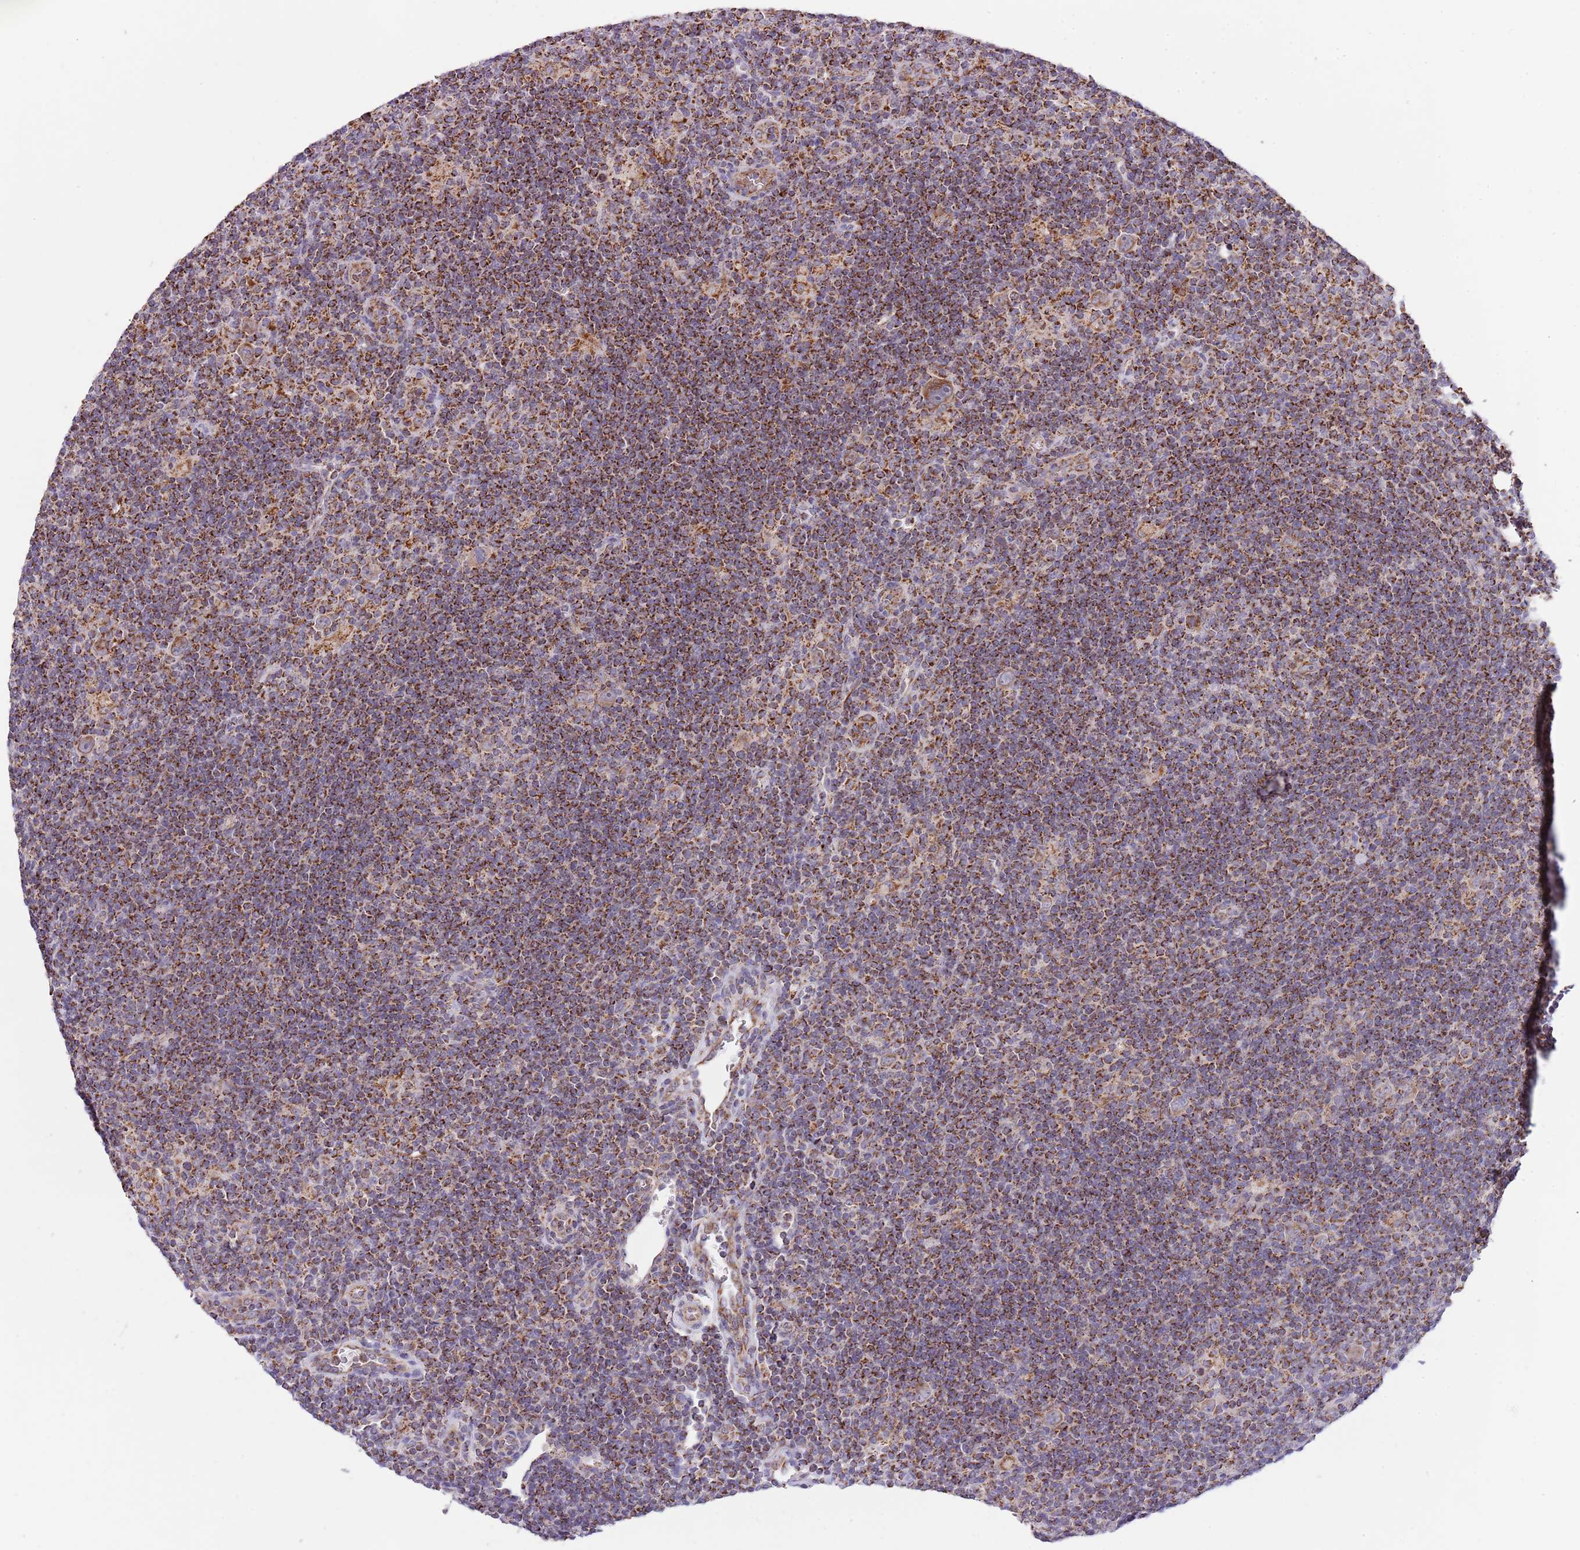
{"staining": {"intensity": "moderate", "quantity": "<25%", "location": "cytoplasmic/membranous"}, "tissue": "lymphoma", "cell_type": "Tumor cells", "image_type": "cancer", "snomed": [{"axis": "morphology", "description": "Hodgkin's disease, NOS"}, {"axis": "topography", "description": "Lymph node"}], "caption": "Immunohistochemical staining of lymphoma reveals low levels of moderate cytoplasmic/membranous positivity in approximately <25% of tumor cells.", "gene": "LHX6", "patient": {"sex": "female", "age": 57}}